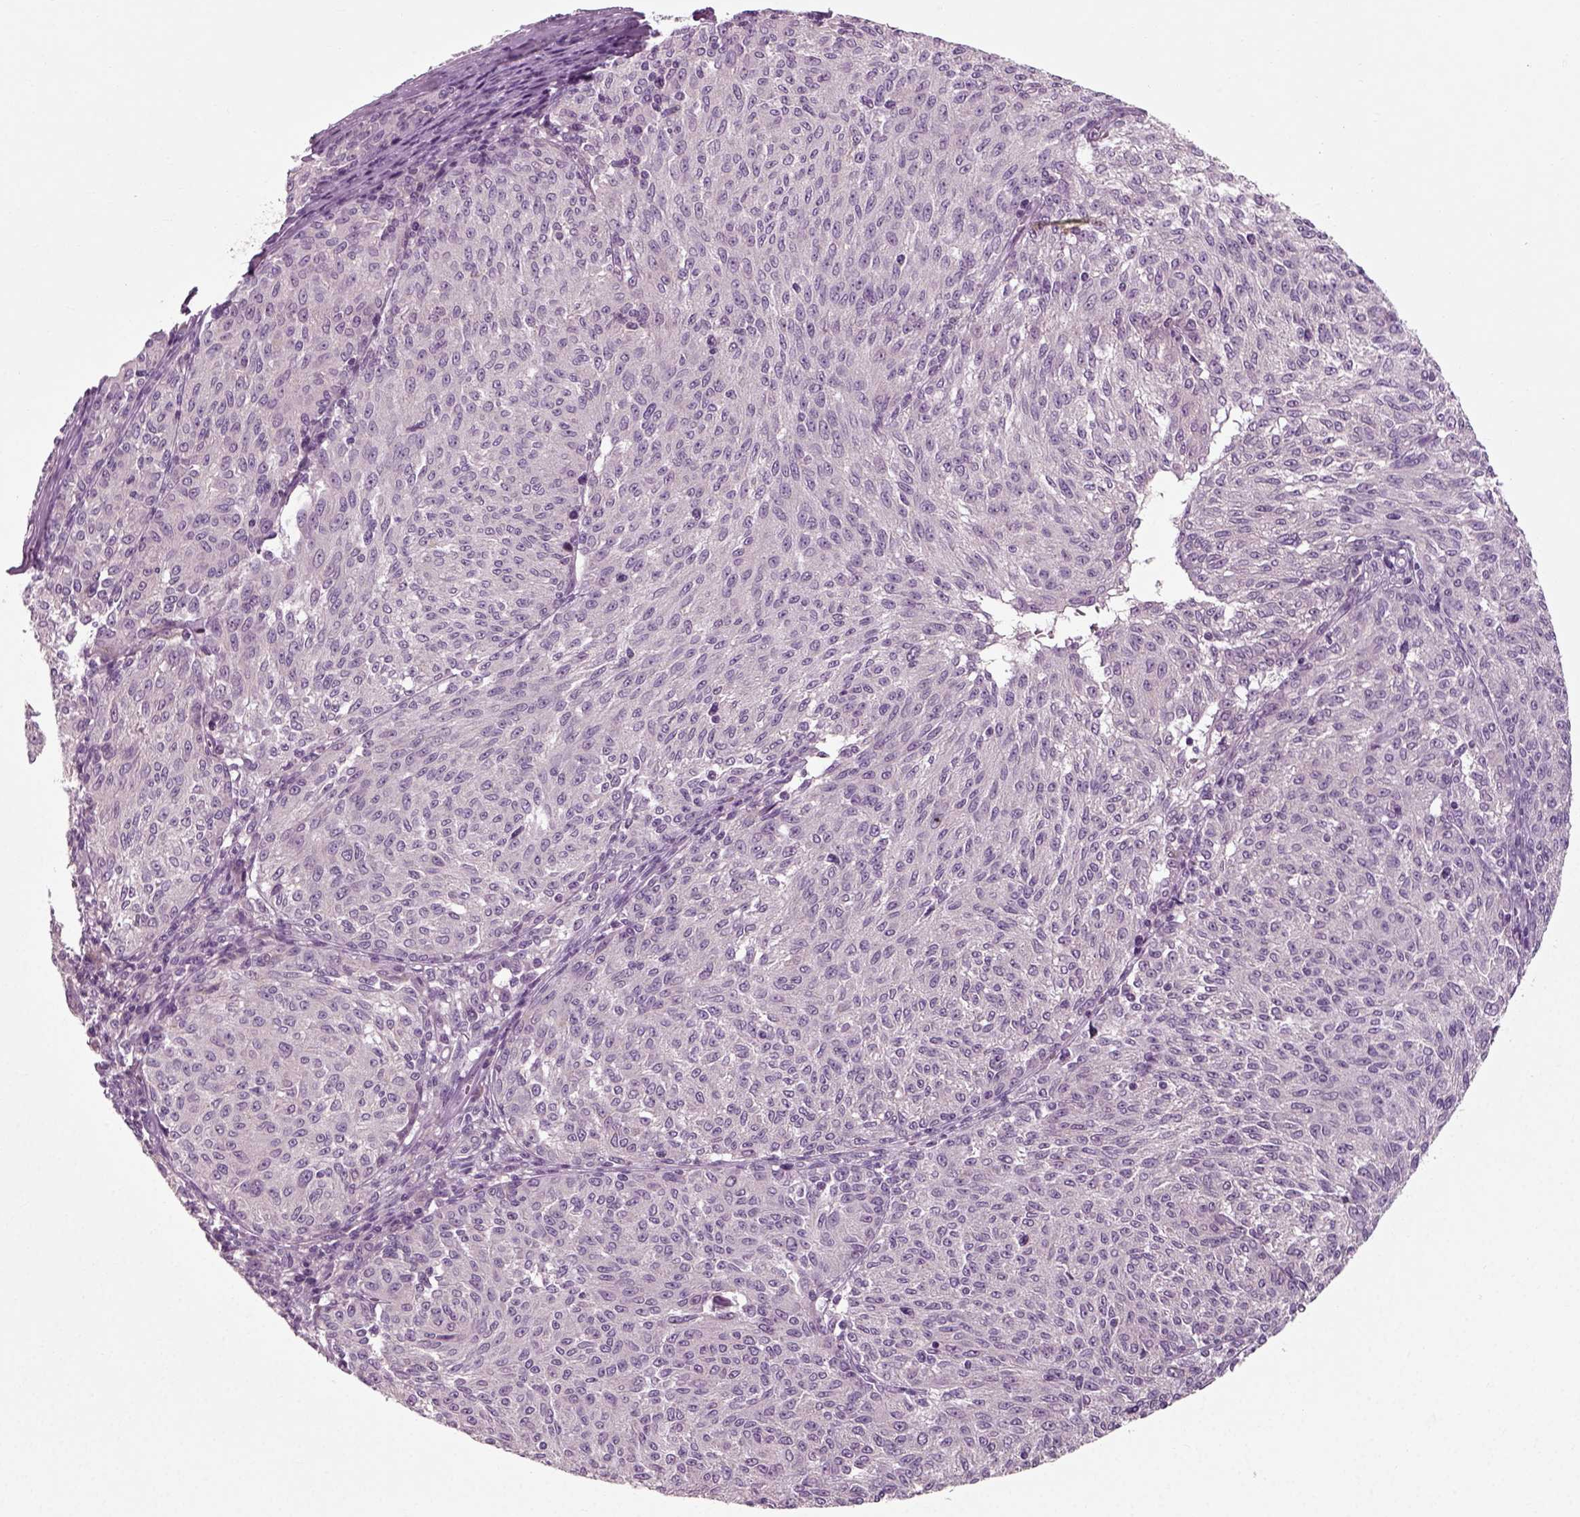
{"staining": {"intensity": "negative", "quantity": "none", "location": "none"}, "tissue": "melanoma", "cell_type": "Tumor cells", "image_type": "cancer", "snomed": [{"axis": "morphology", "description": "Malignant melanoma, NOS"}, {"axis": "topography", "description": "Skin"}], "caption": "Immunohistochemistry micrograph of human malignant melanoma stained for a protein (brown), which reveals no staining in tumor cells.", "gene": "RND2", "patient": {"sex": "female", "age": 72}}